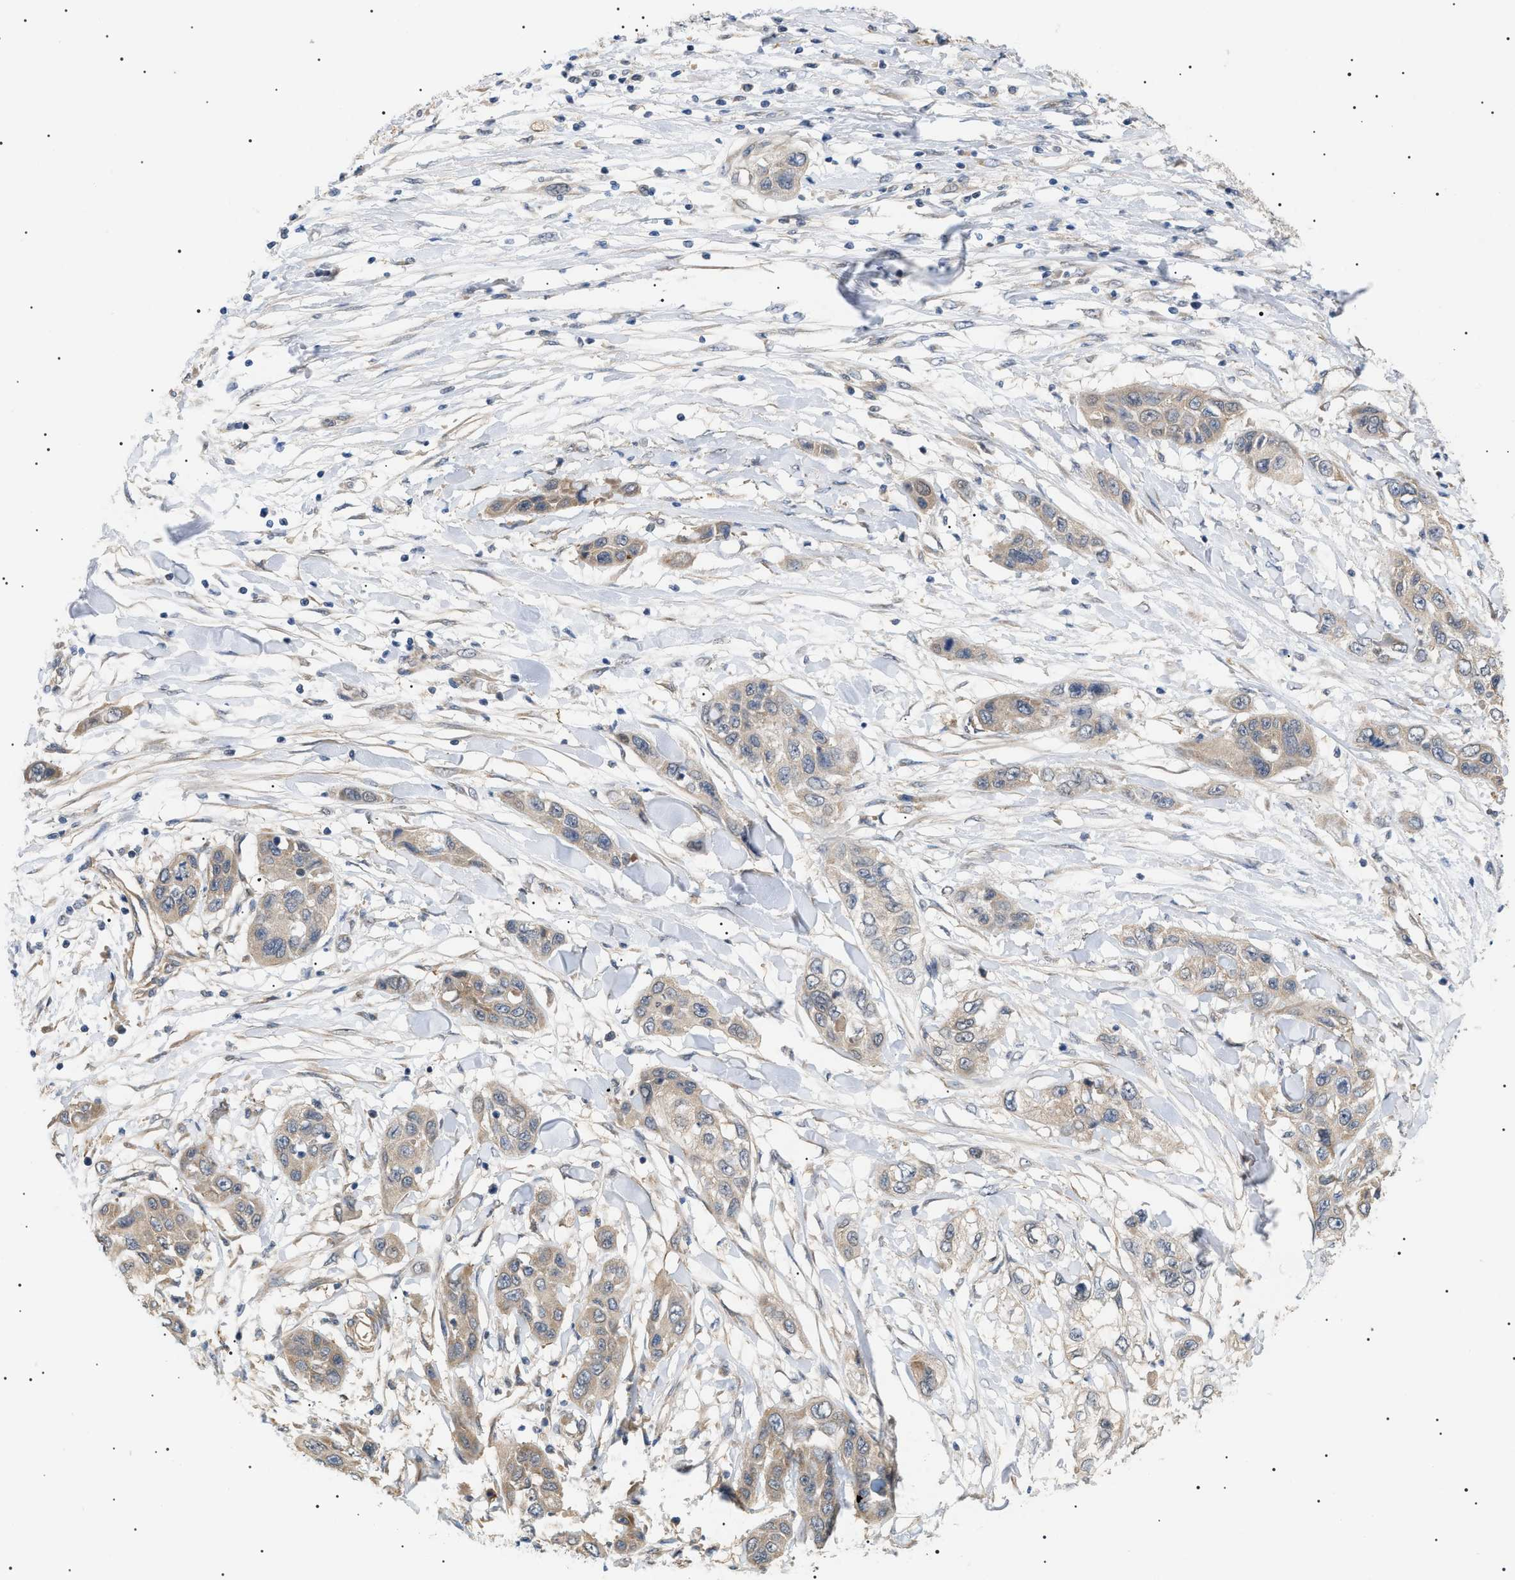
{"staining": {"intensity": "weak", "quantity": "25%-75%", "location": "cytoplasmic/membranous"}, "tissue": "pancreatic cancer", "cell_type": "Tumor cells", "image_type": "cancer", "snomed": [{"axis": "morphology", "description": "Adenocarcinoma, NOS"}, {"axis": "topography", "description": "Pancreas"}], "caption": "Protein expression analysis of human adenocarcinoma (pancreatic) reveals weak cytoplasmic/membranous staining in approximately 25%-75% of tumor cells.", "gene": "IRS2", "patient": {"sex": "female", "age": 70}}